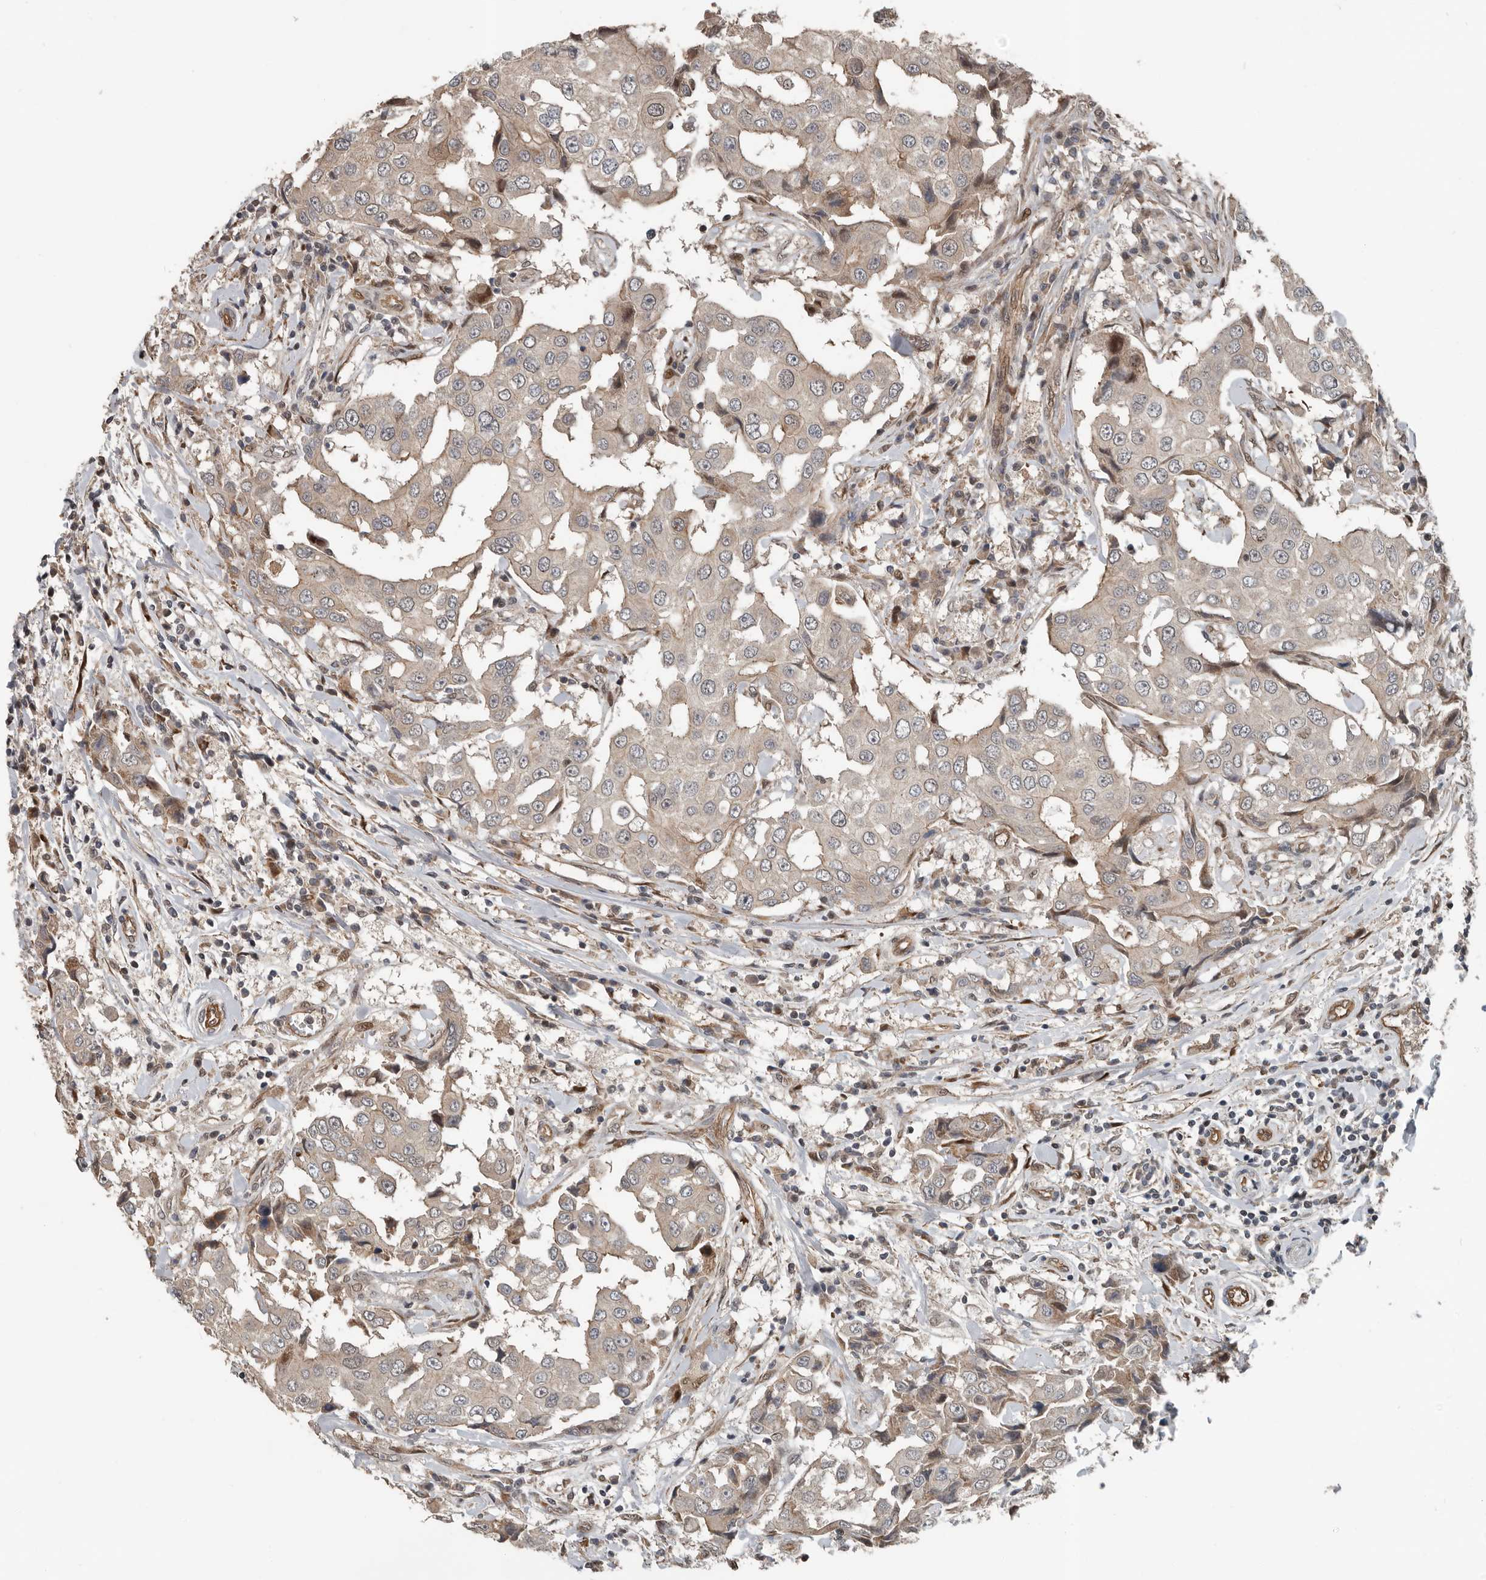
{"staining": {"intensity": "weak", "quantity": ">75%", "location": "cytoplasmic/membranous"}, "tissue": "breast cancer", "cell_type": "Tumor cells", "image_type": "cancer", "snomed": [{"axis": "morphology", "description": "Duct carcinoma"}, {"axis": "topography", "description": "Breast"}], "caption": "Protein expression by immunohistochemistry shows weak cytoplasmic/membranous expression in about >75% of tumor cells in breast invasive ductal carcinoma.", "gene": "YOD1", "patient": {"sex": "female", "age": 27}}